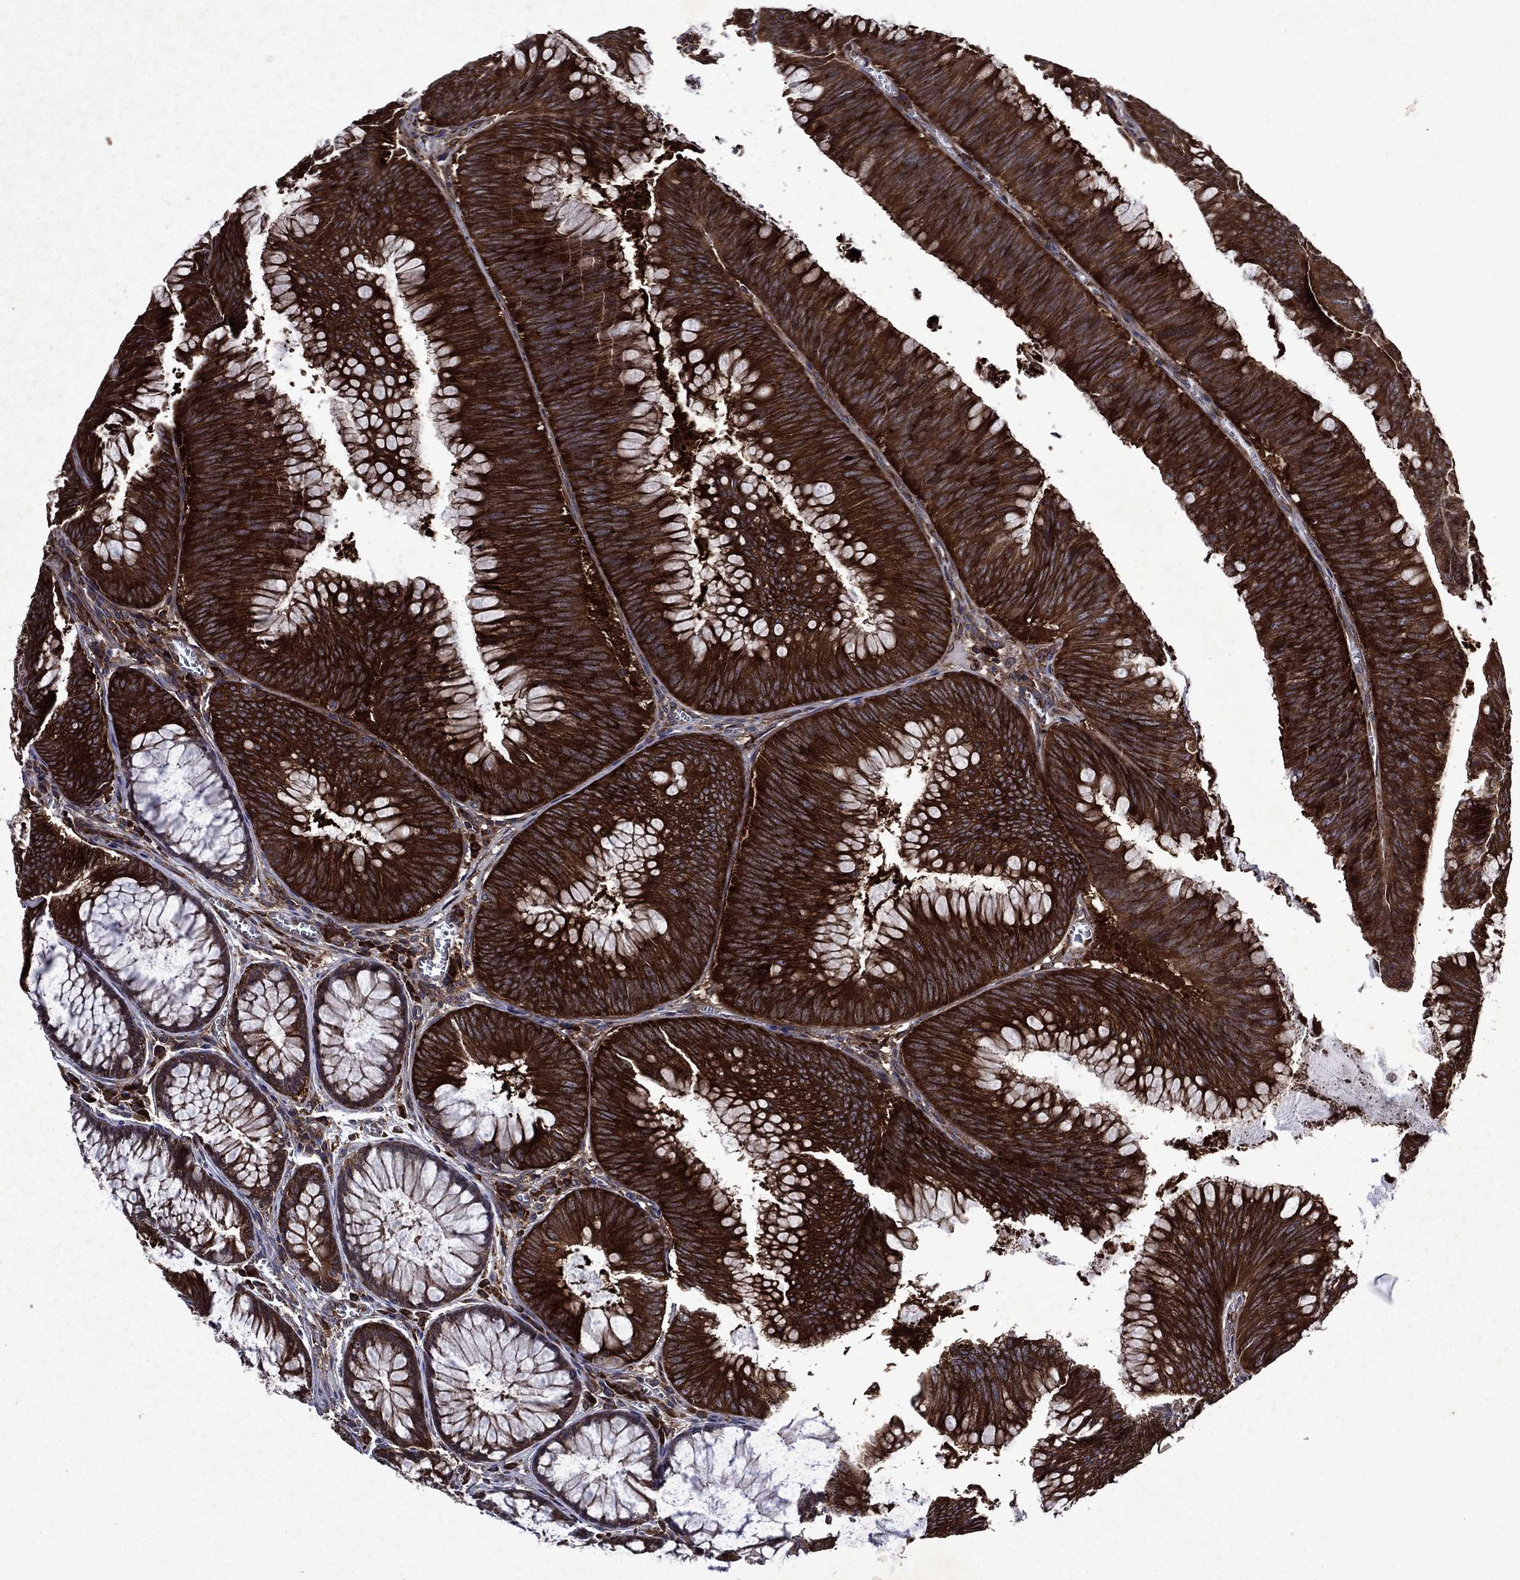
{"staining": {"intensity": "strong", "quantity": ">75%", "location": "cytoplasmic/membranous"}, "tissue": "colorectal cancer", "cell_type": "Tumor cells", "image_type": "cancer", "snomed": [{"axis": "morphology", "description": "Adenocarcinoma, NOS"}, {"axis": "topography", "description": "Rectum"}], "caption": "A micrograph of human colorectal cancer (adenocarcinoma) stained for a protein demonstrates strong cytoplasmic/membranous brown staining in tumor cells.", "gene": "EIF2B4", "patient": {"sex": "female", "age": 72}}